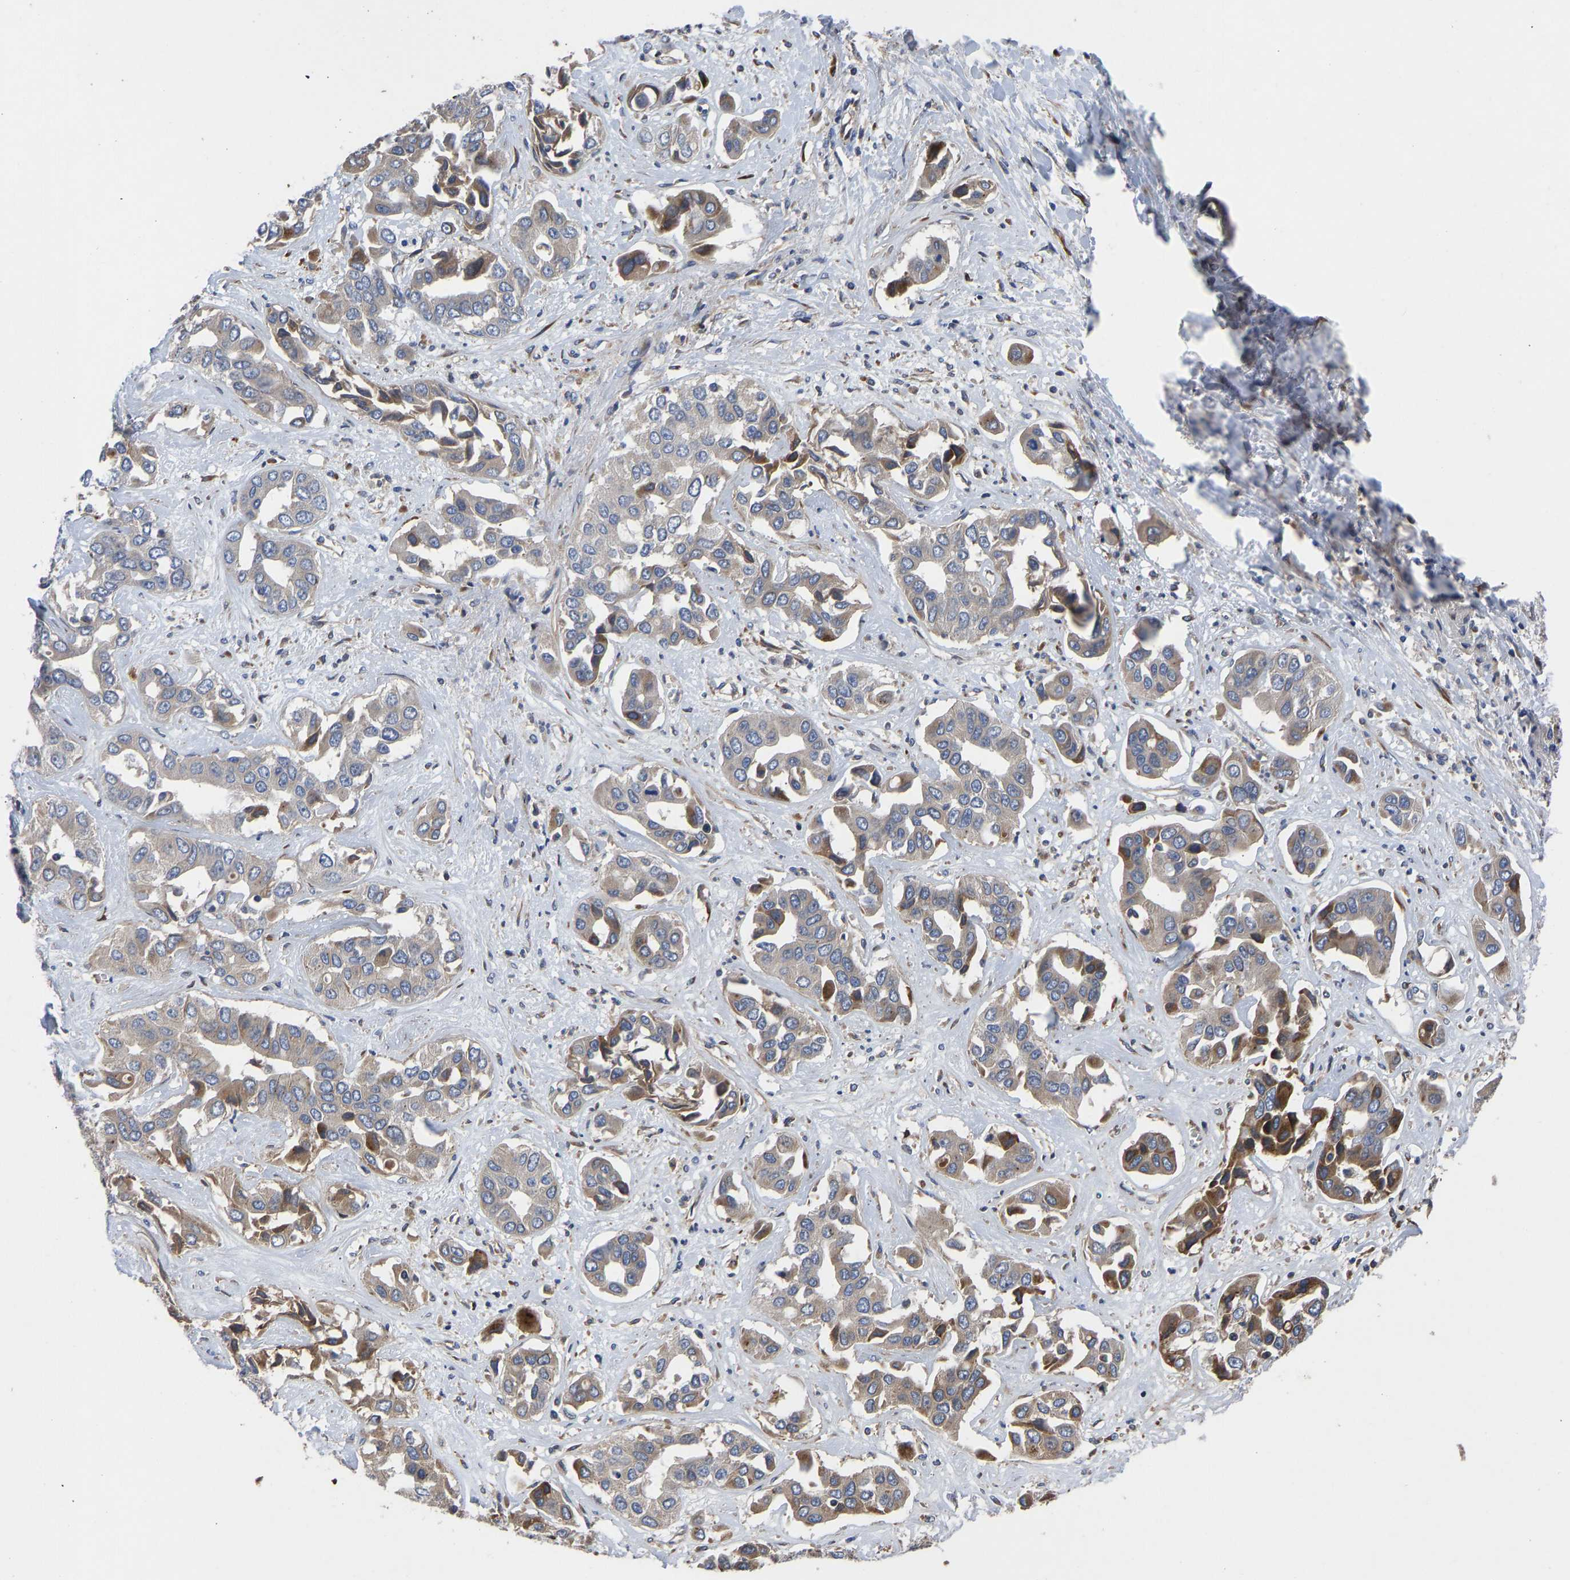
{"staining": {"intensity": "strong", "quantity": "<25%", "location": "cytoplasmic/membranous"}, "tissue": "liver cancer", "cell_type": "Tumor cells", "image_type": "cancer", "snomed": [{"axis": "morphology", "description": "Cholangiocarcinoma"}, {"axis": "topography", "description": "Liver"}], "caption": "Protein expression analysis of liver cancer displays strong cytoplasmic/membranous staining in about <25% of tumor cells.", "gene": "FRRS1", "patient": {"sex": "female", "age": 52}}